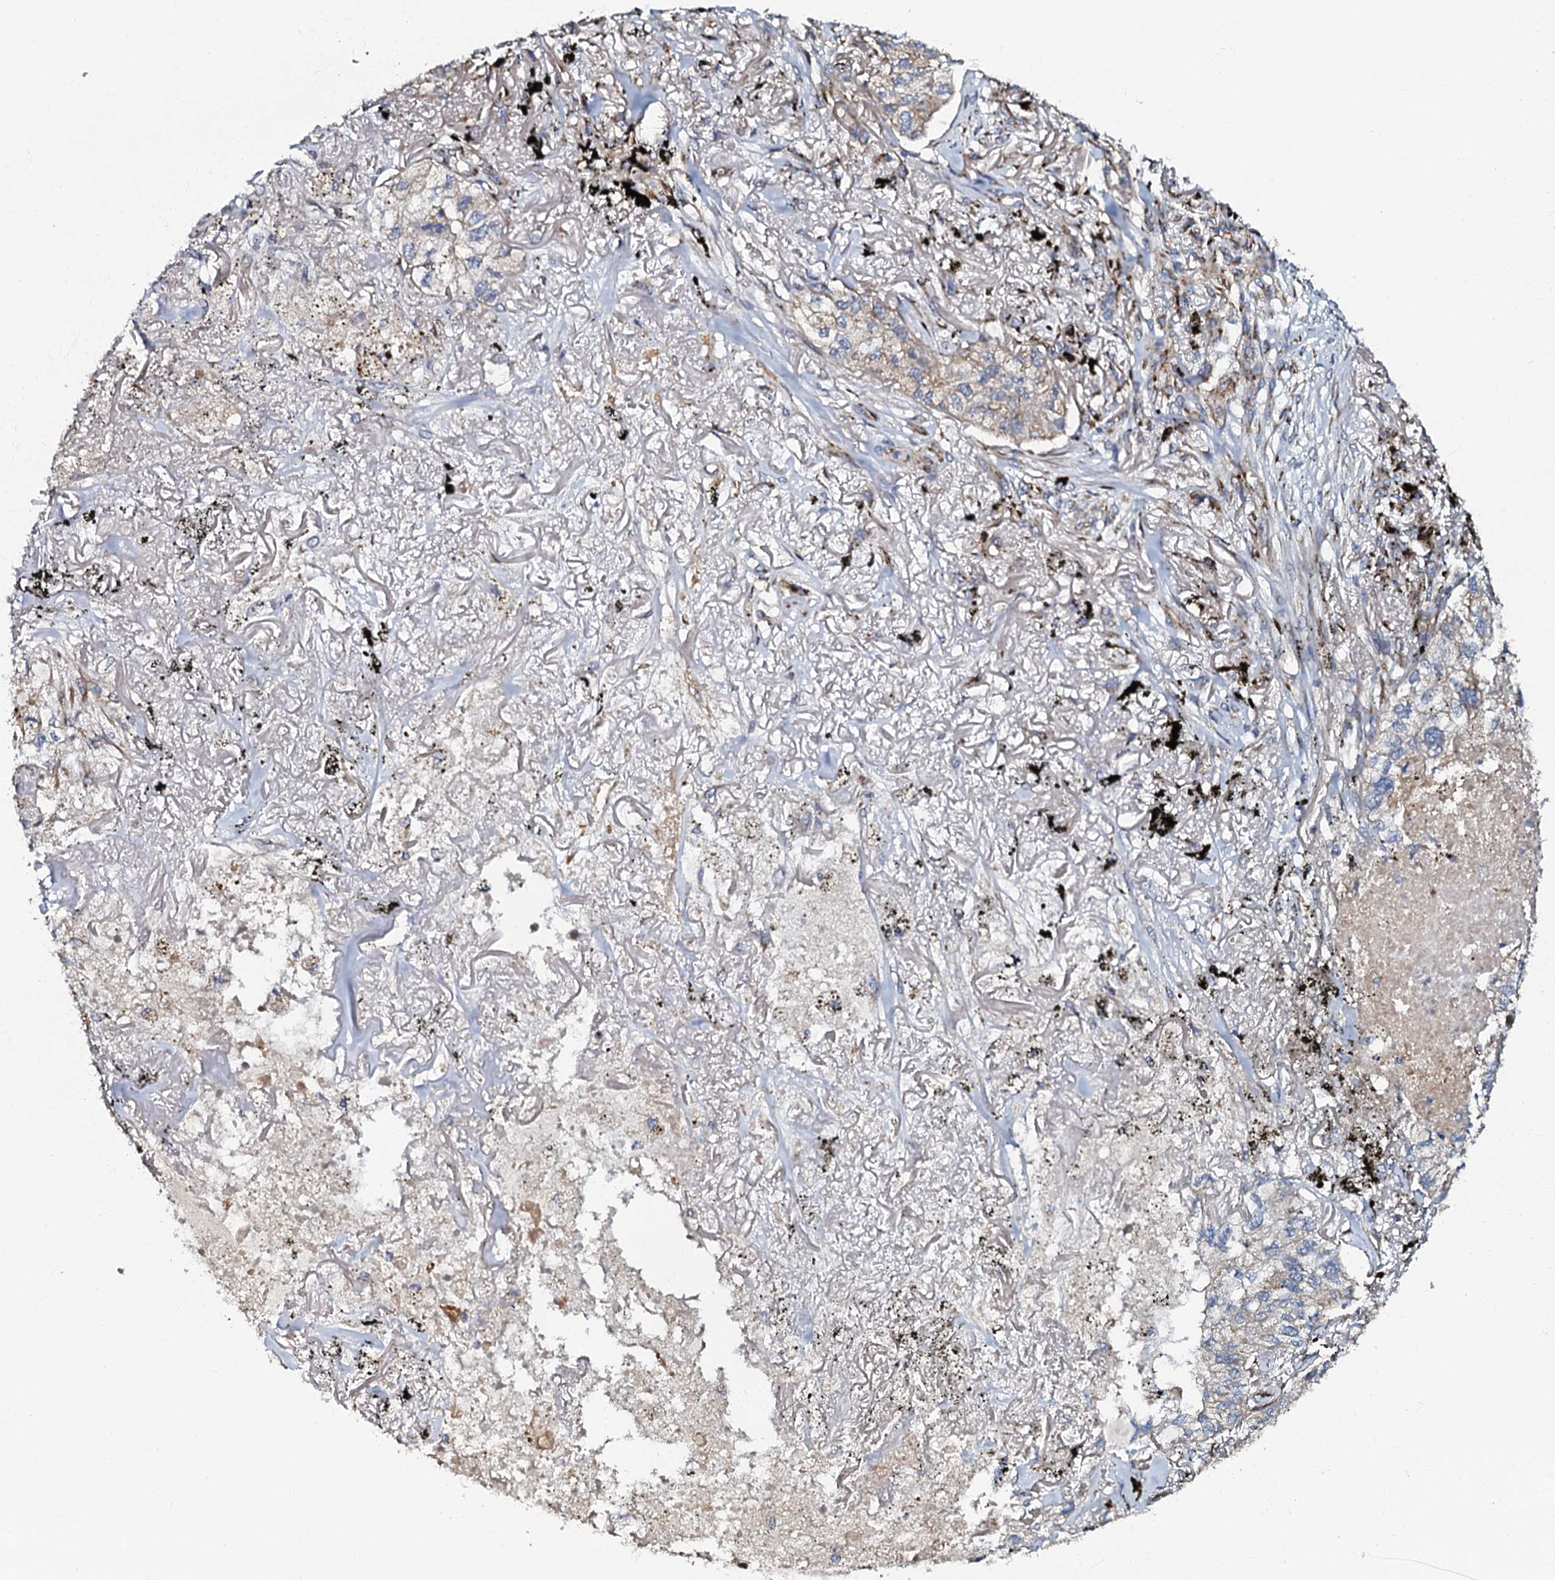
{"staining": {"intensity": "moderate", "quantity": "<25%", "location": "cytoplasmic/membranous"}, "tissue": "lung cancer", "cell_type": "Tumor cells", "image_type": "cancer", "snomed": [{"axis": "morphology", "description": "Adenocarcinoma, NOS"}, {"axis": "topography", "description": "Lung"}], "caption": "Immunohistochemical staining of human lung adenocarcinoma displays low levels of moderate cytoplasmic/membranous protein staining in about <25% of tumor cells.", "gene": "NDUFA12", "patient": {"sex": "male", "age": 65}}